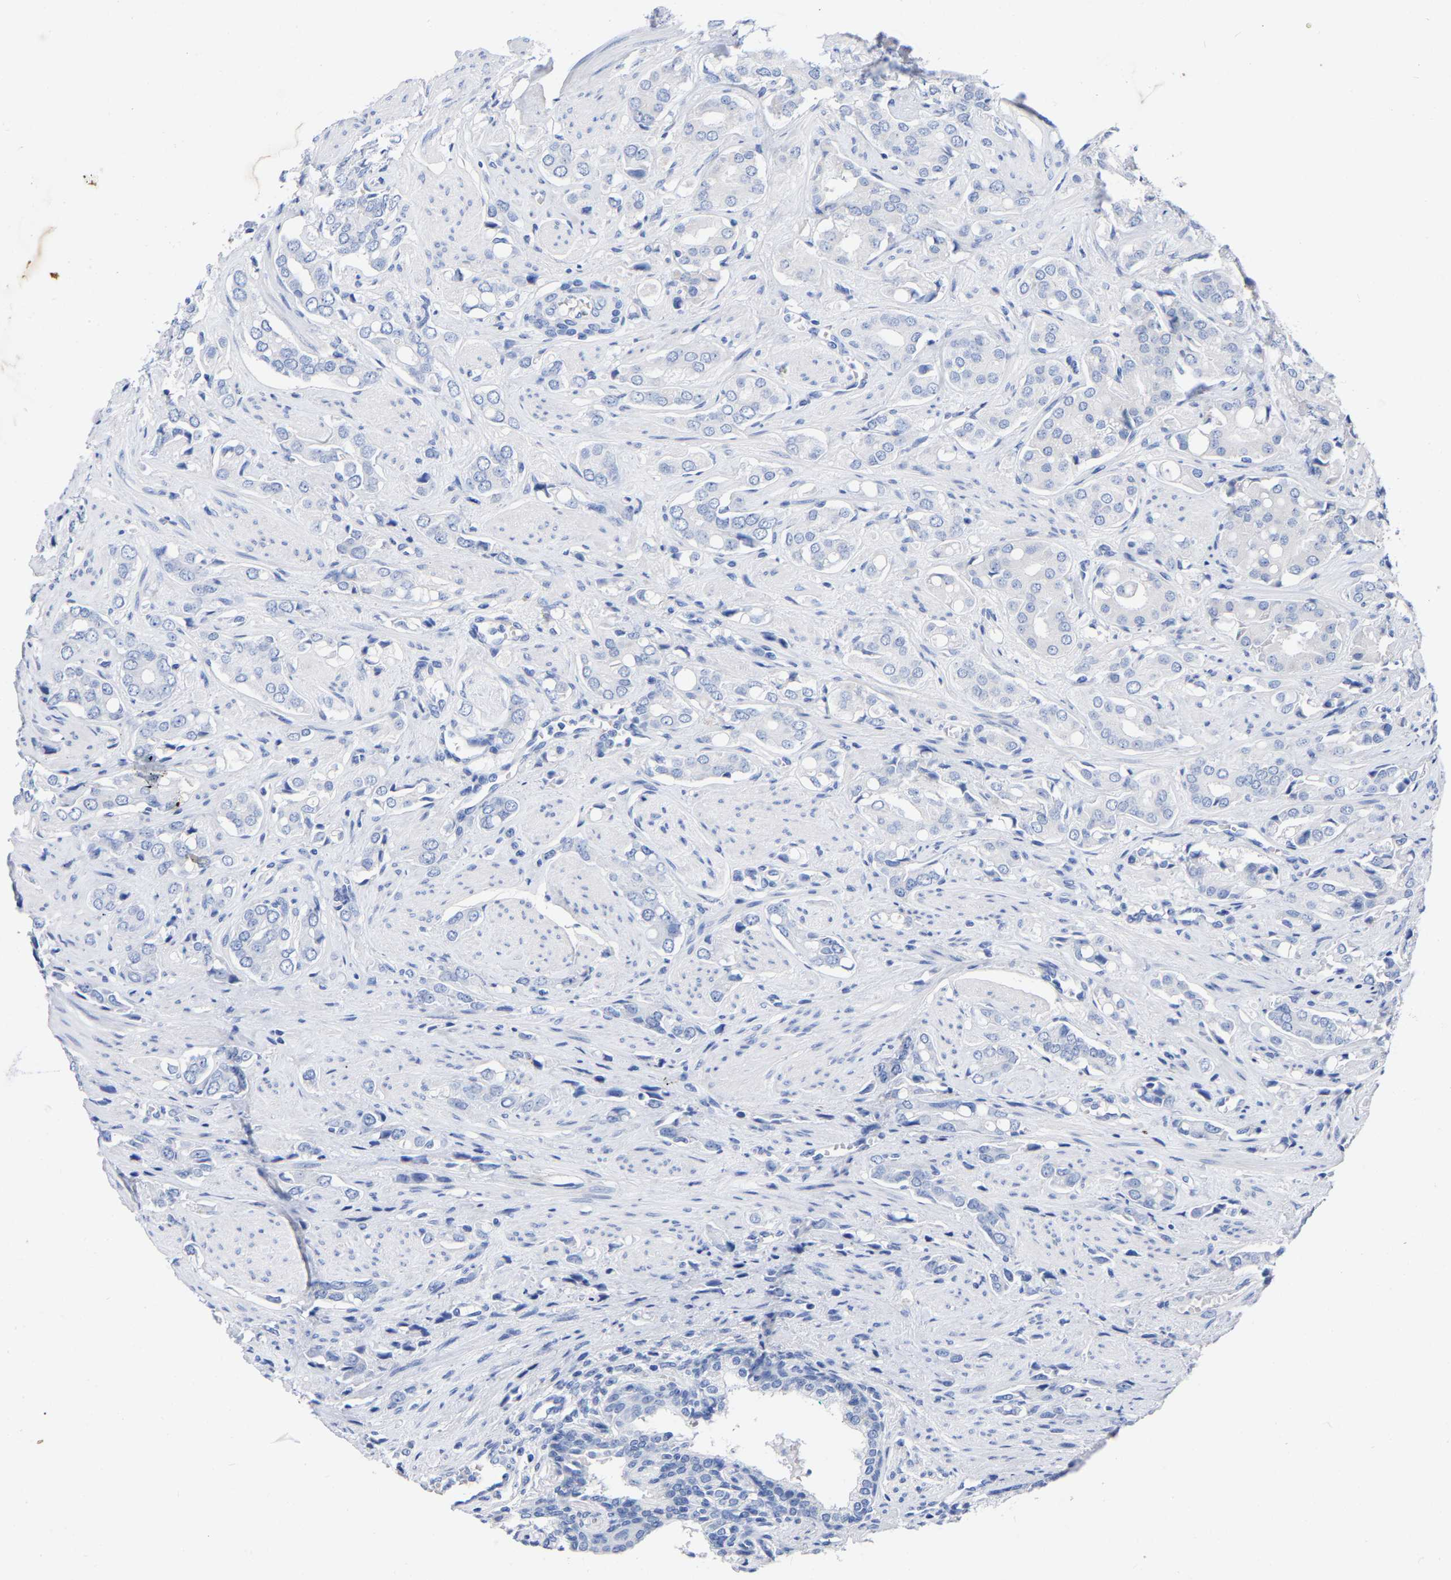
{"staining": {"intensity": "negative", "quantity": "none", "location": "none"}, "tissue": "prostate cancer", "cell_type": "Tumor cells", "image_type": "cancer", "snomed": [{"axis": "morphology", "description": "Adenocarcinoma, High grade"}, {"axis": "topography", "description": "Prostate"}], "caption": "This is an immunohistochemistry micrograph of human high-grade adenocarcinoma (prostate). There is no staining in tumor cells.", "gene": "HAPLN1", "patient": {"sex": "male", "age": 52}}